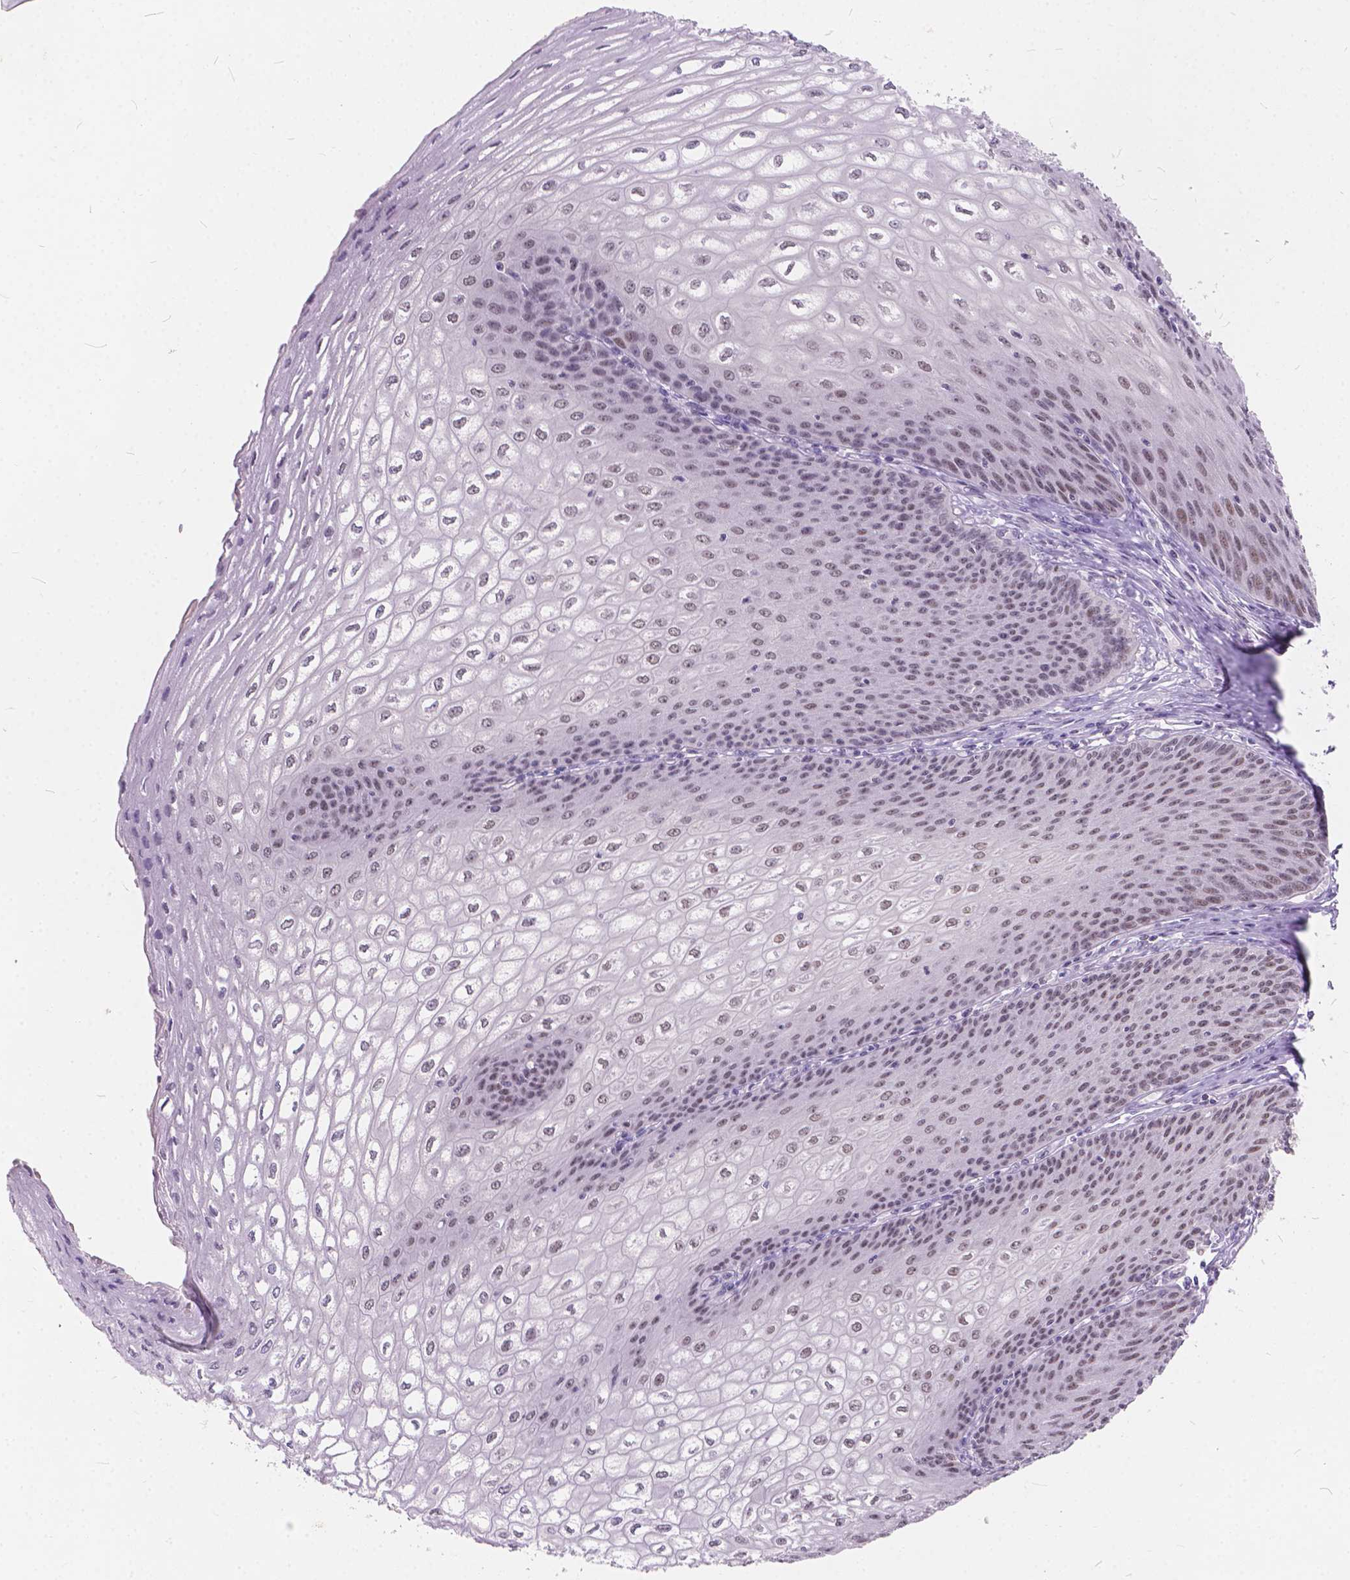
{"staining": {"intensity": "moderate", "quantity": "25%-75%", "location": "nuclear"}, "tissue": "esophagus", "cell_type": "Squamous epithelial cells", "image_type": "normal", "snomed": [{"axis": "morphology", "description": "Normal tissue, NOS"}, {"axis": "topography", "description": "Esophagus"}], "caption": "IHC photomicrograph of unremarkable human esophagus stained for a protein (brown), which exhibits medium levels of moderate nuclear staining in approximately 25%-75% of squamous epithelial cells.", "gene": "FAM53A", "patient": {"sex": "male", "age": 58}}